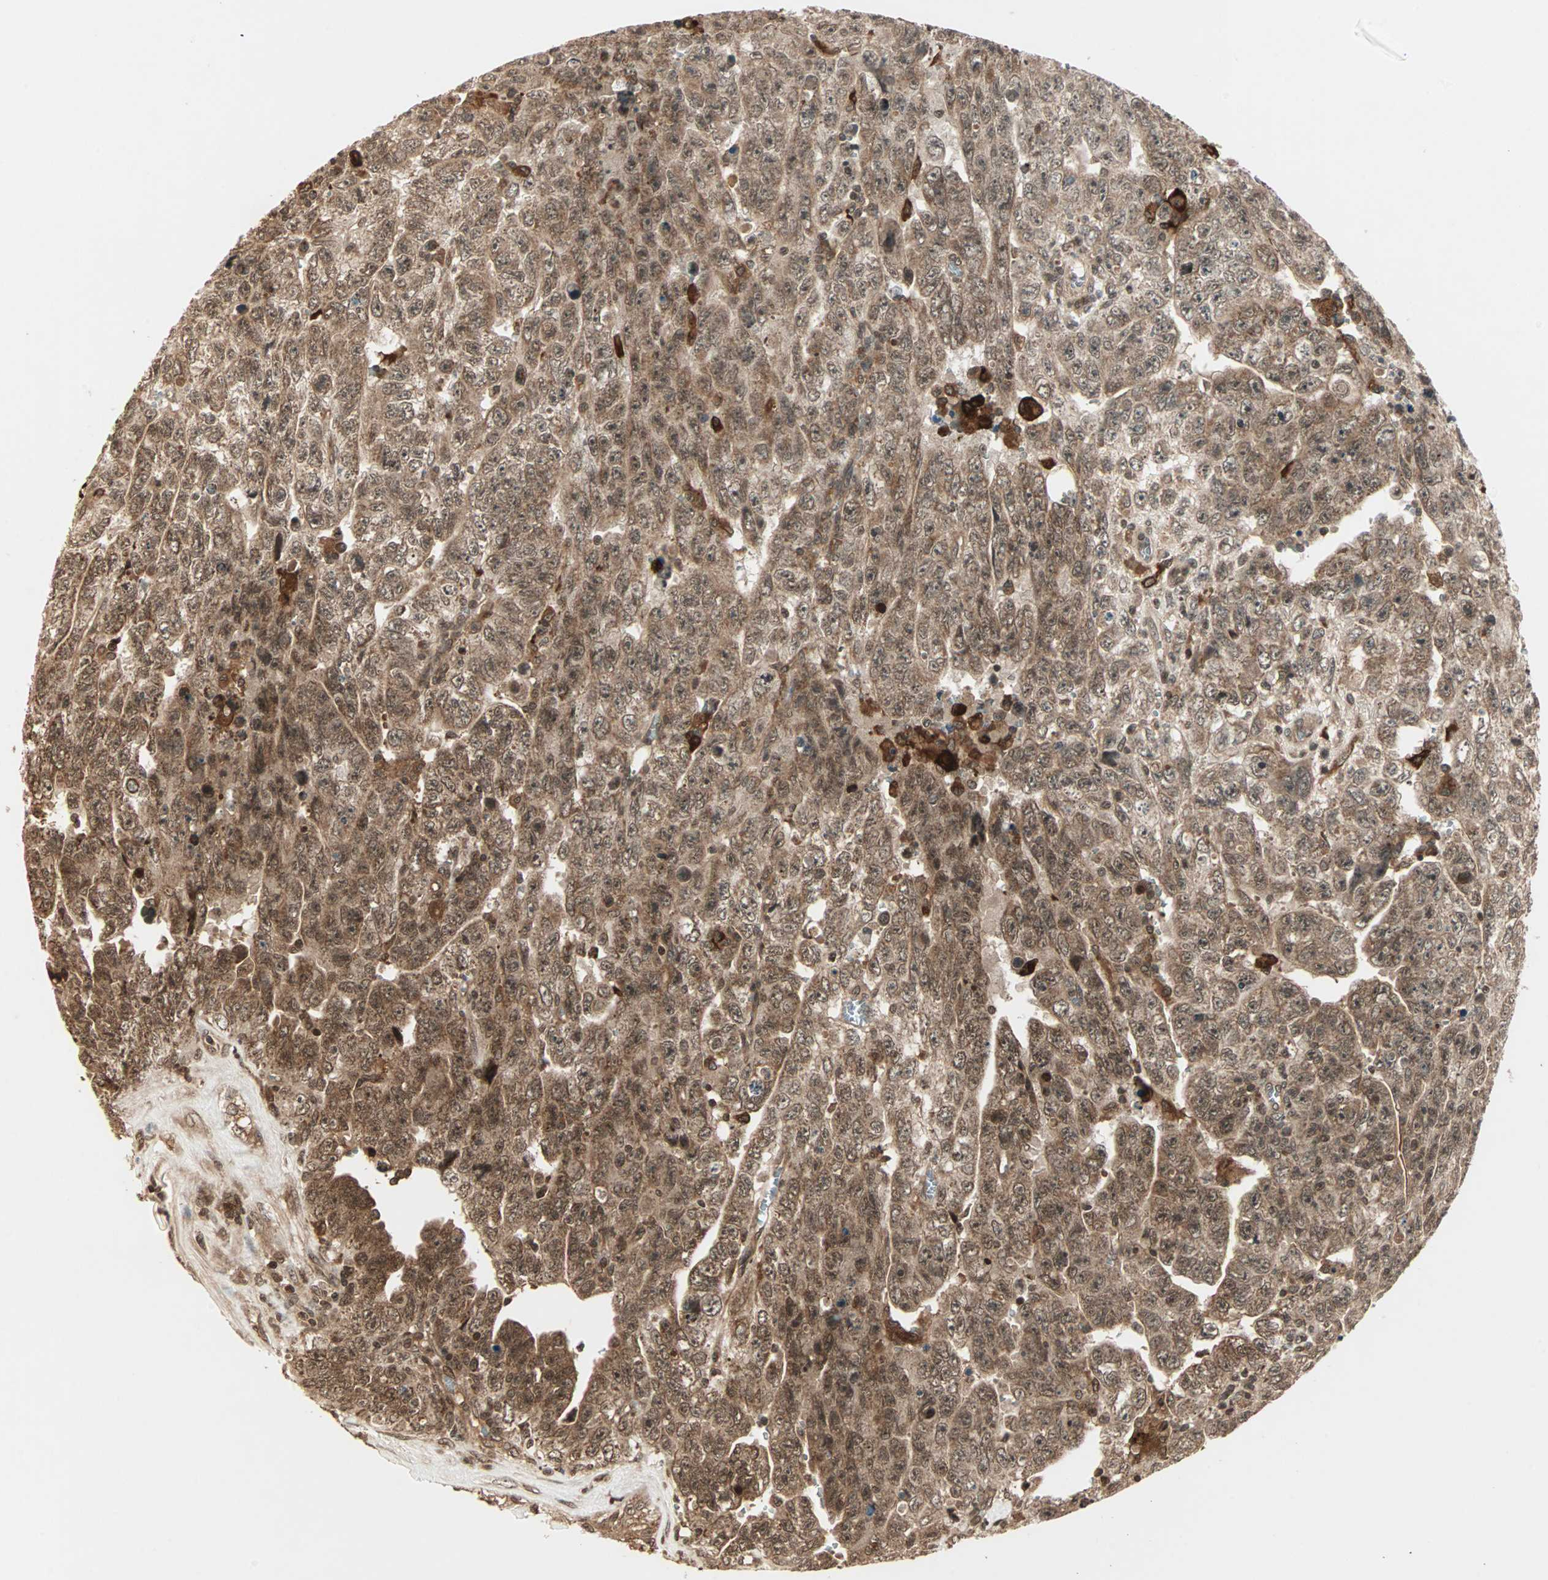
{"staining": {"intensity": "moderate", "quantity": ">75%", "location": "cytoplasmic/membranous"}, "tissue": "testis cancer", "cell_type": "Tumor cells", "image_type": "cancer", "snomed": [{"axis": "morphology", "description": "Carcinoma, Embryonal, NOS"}, {"axis": "topography", "description": "Testis"}], "caption": "A photomicrograph of embryonal carcinoma (testis) stained for a protein displays moderate cytoplasmic/membranous brown staining in tumor cells.", "gene": "RFFL", "patient": {"sex": "male", "age": 28}}